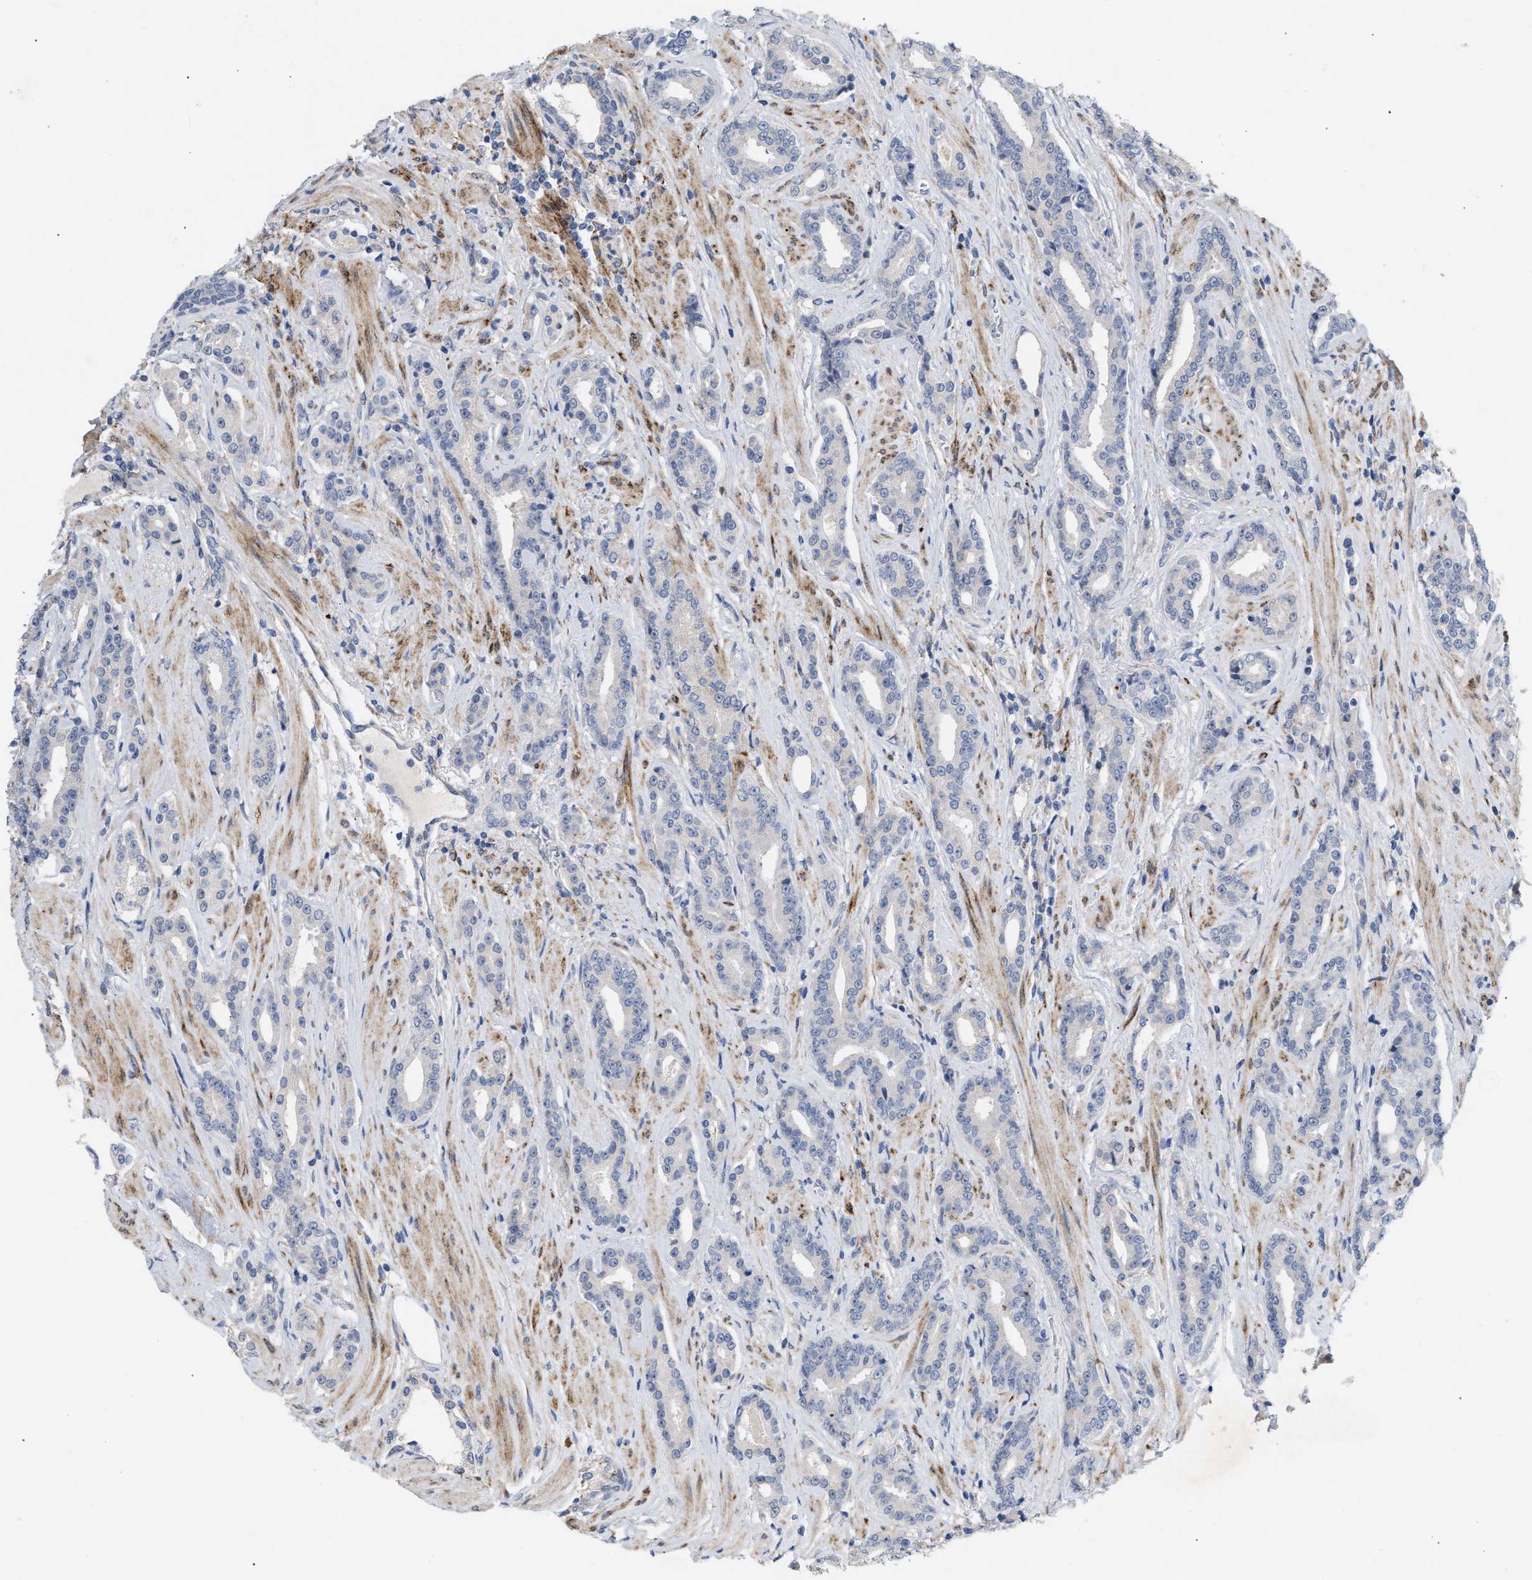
{"staining": {"intensity": "negative", "quantity": "none", "location": "none"}, "tissue": "prostate cancer", "cell_type": "Tumor cells", "image_type": "cancer", "snomed": [{"axis": "morphology", "description": "Adenocarcinoma, High grade"}, {"axis": "topography", "description": "Prostate"}], "caption": "High power microscopy image of an immunohistochemistry histopathology image of prostate high-grade adenocarcinoma, revealing no significant staining in tumor cells. Nuclei are stained in blue.", "gene": "SELENOM", "patient": {"sex": "male", "age": 71}}